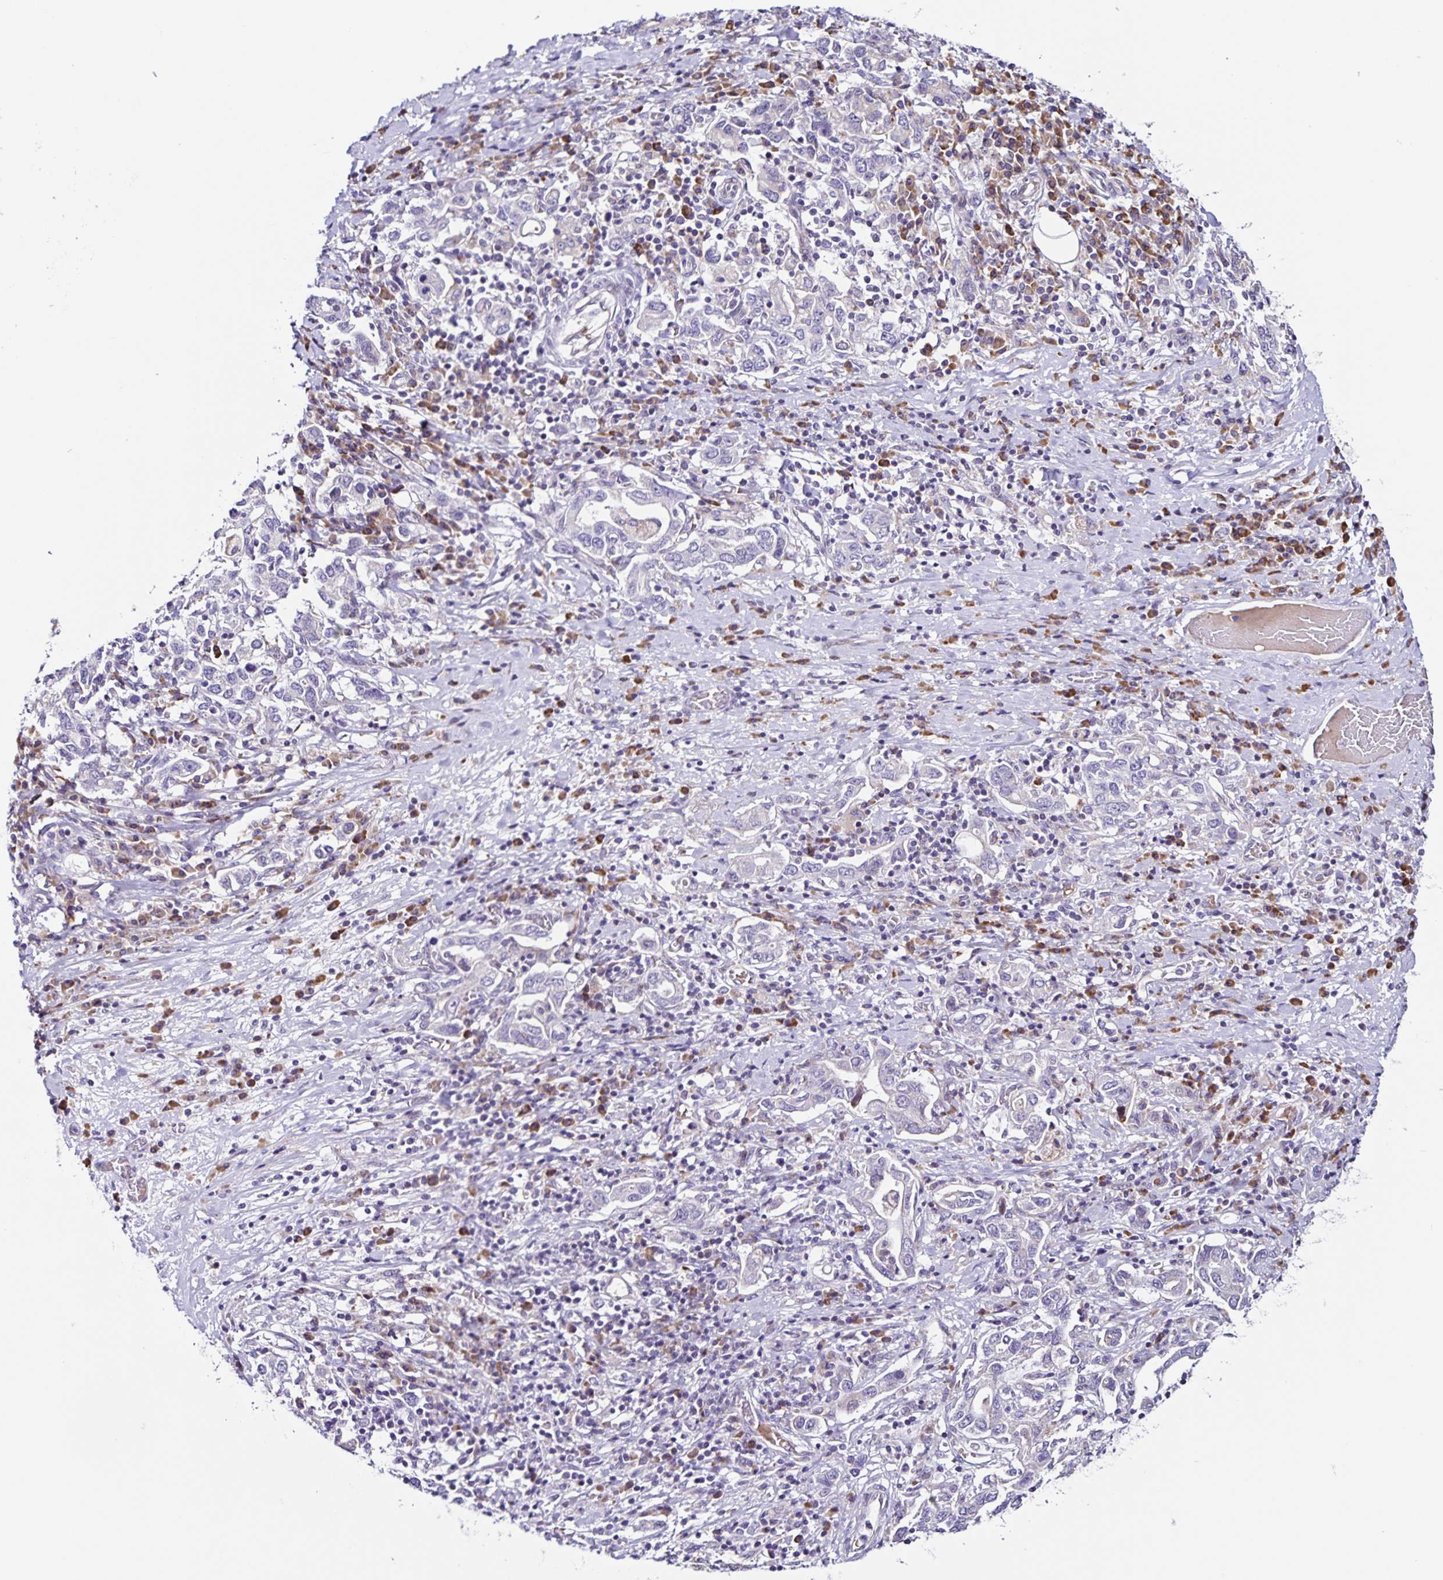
{"staining": {"intensity": "negative", "quantity": "none", "location": "none"}, "tissue": "stomach cancer", "cell_type": "Tumor cells", "image_type": "cancer", "snomed": [{"axis": "morphology", "description": "Adenocarcinoma, NOS"}, {"axis": "topography", "description": "Stomach, upper"}, {"axis": "topography", "description": "Stomach"}], "caption": "Tumor cells show no significant protein positivity in stomach cancer (adenocarcinoma).", "gene": "RNFT2", "patient": {"sex": "male", "age": 62}}